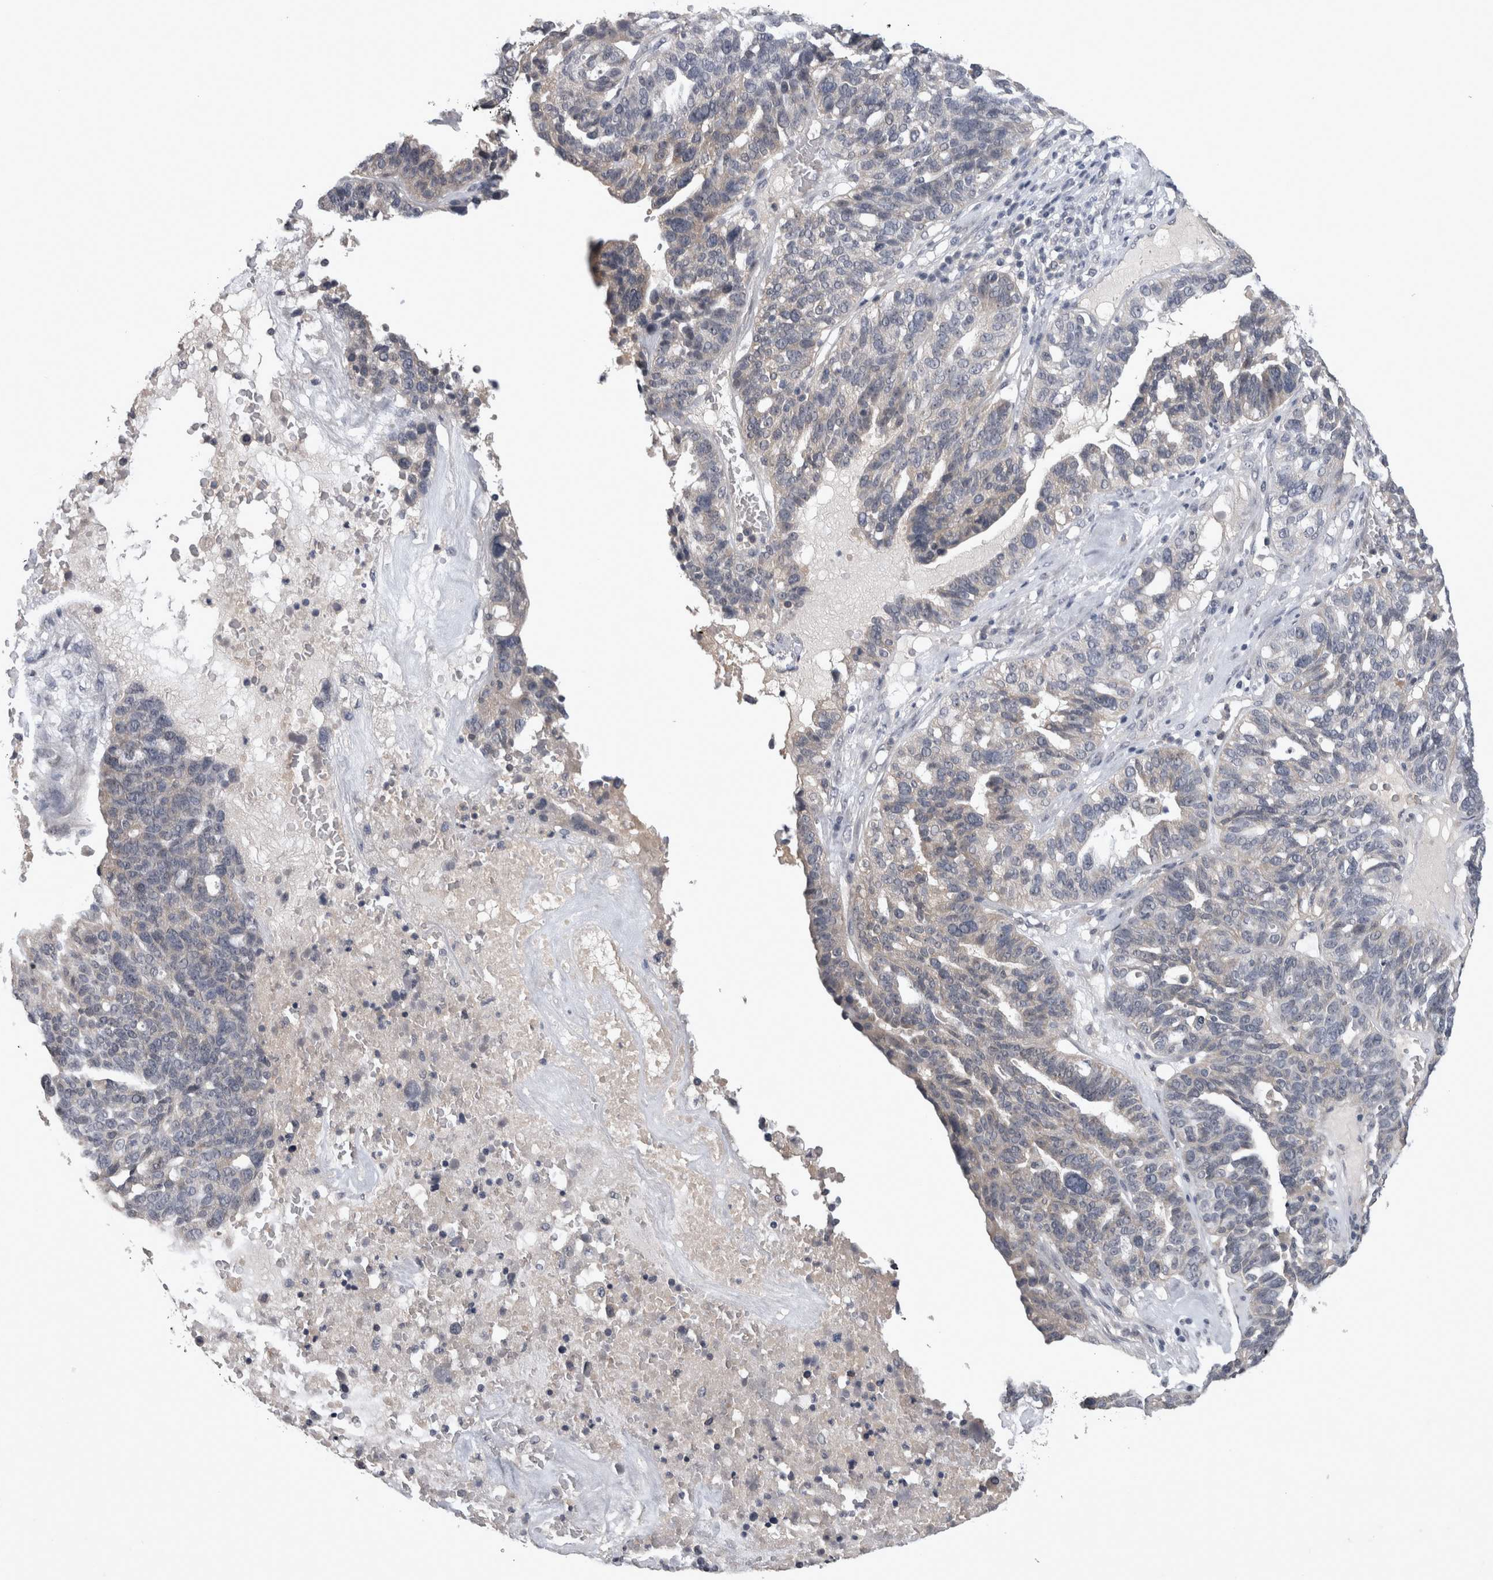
{"staining": {"intensity": "negative", "quantity": "none", "location": "none"}, "tissue": "ovarian cancer", "cell_type": "Tumor cells", "image_type": "cancer", "snomed": [{"axis": "morphology", "description": "Cystadenocarcinoma, serous, NOS"}, {"axis": "topography", "description": "Ovary"}], "caption": "Ovarian serous cystadenocarcinoma was stained to show a protein in brown. There is no significant expression in tumor cells.", "gene": "ZNF114", "patient": {"sex": "female", "age": 59}}